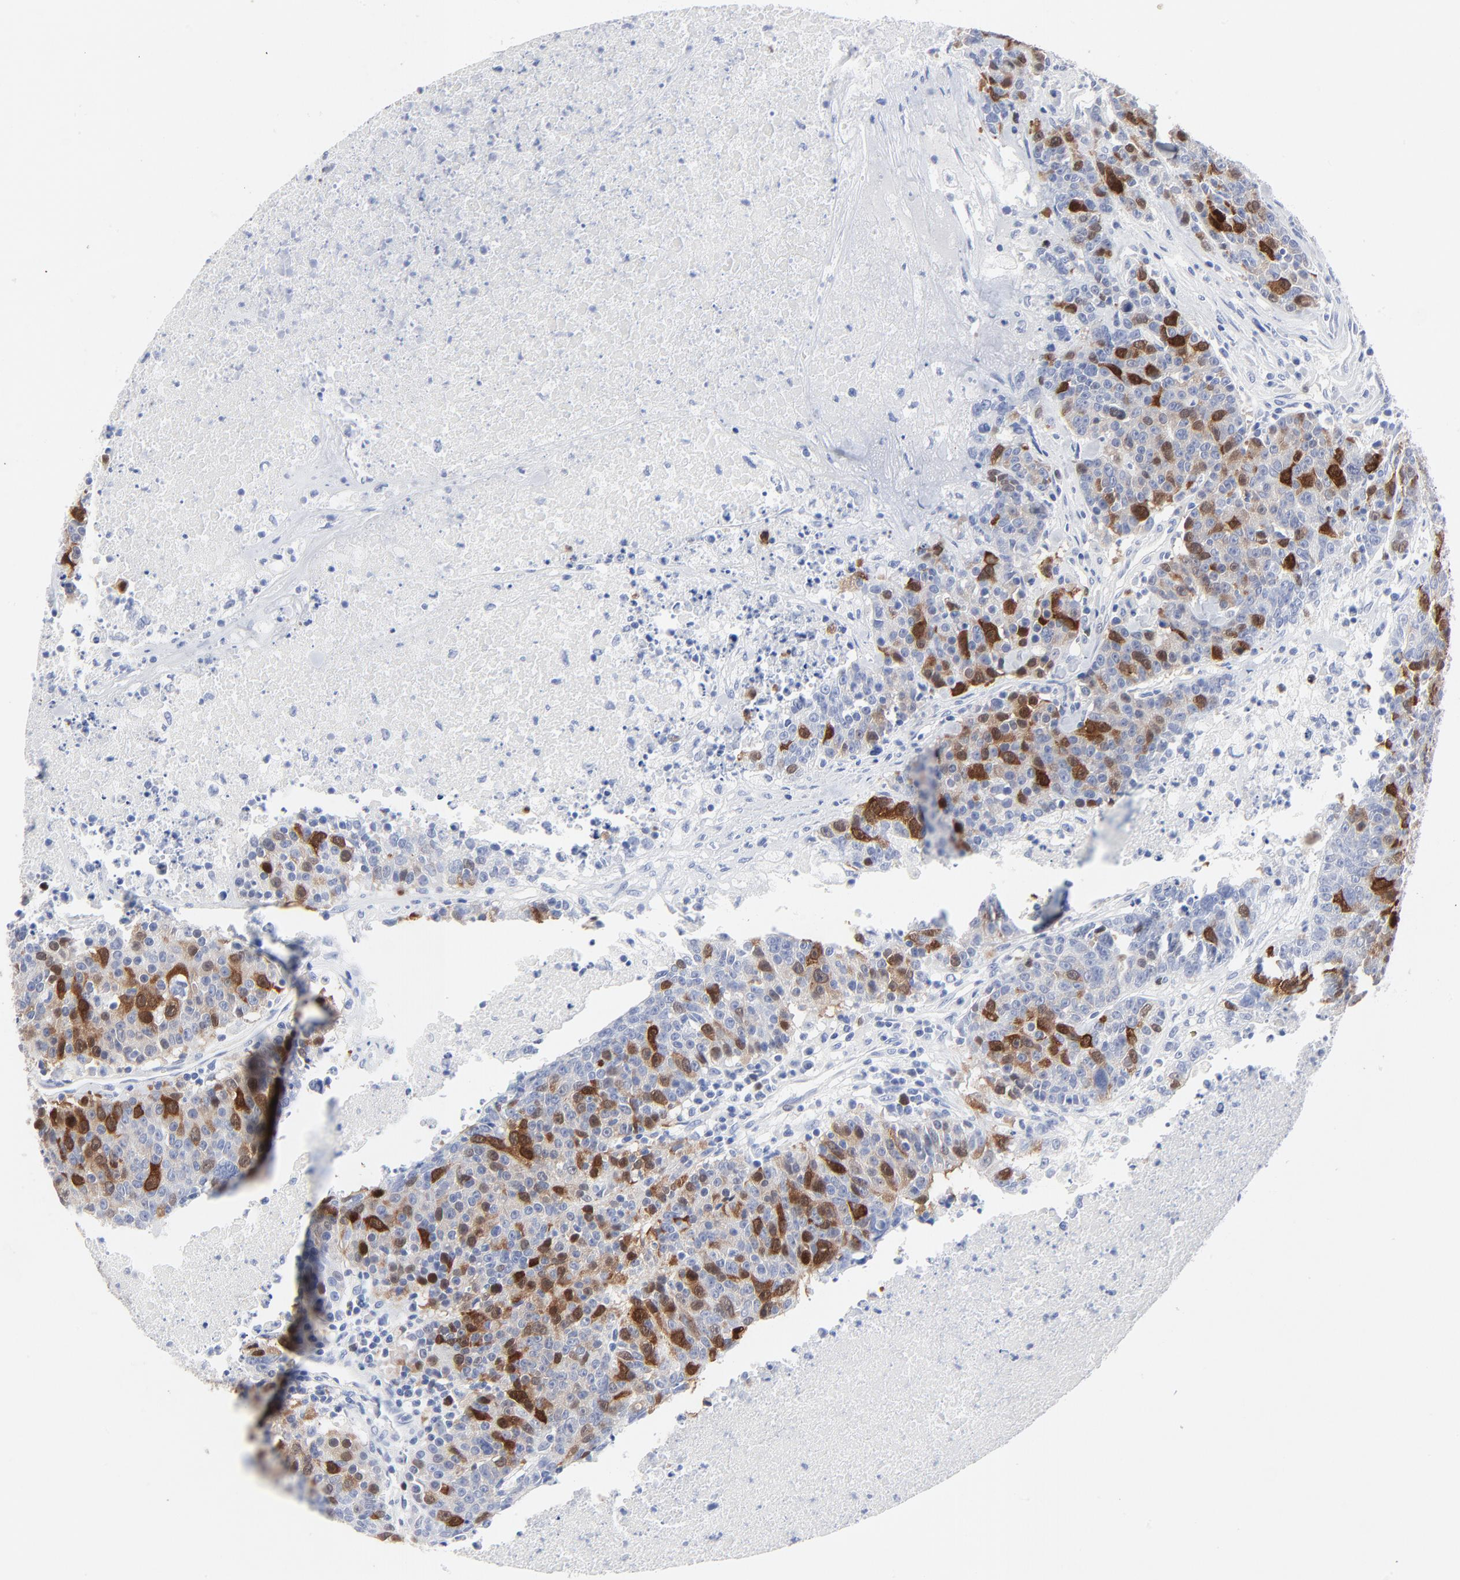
{"staining": {"intensity": "strong", "quantity": "25%-75%", "location": "cytoplasmic/membranous,nuclear"}, "tissue": "colorectal cancer", "cell_type": "Tumor cells", "image_type": "cancer", "snomed": [{"axis": "morphology", "description": "Adenocarcinoma, NOS"}, {"axis": "topography", "description": "Colon"}], "caption": "Protein staining displays strong cytoplasmic/membranous and nuclear expression in approximately 25%-75% of tumor cells in colorectal adenocarcinoma.", "gene": "CDK1", "patient": {"sex": "female", "age": 53}}